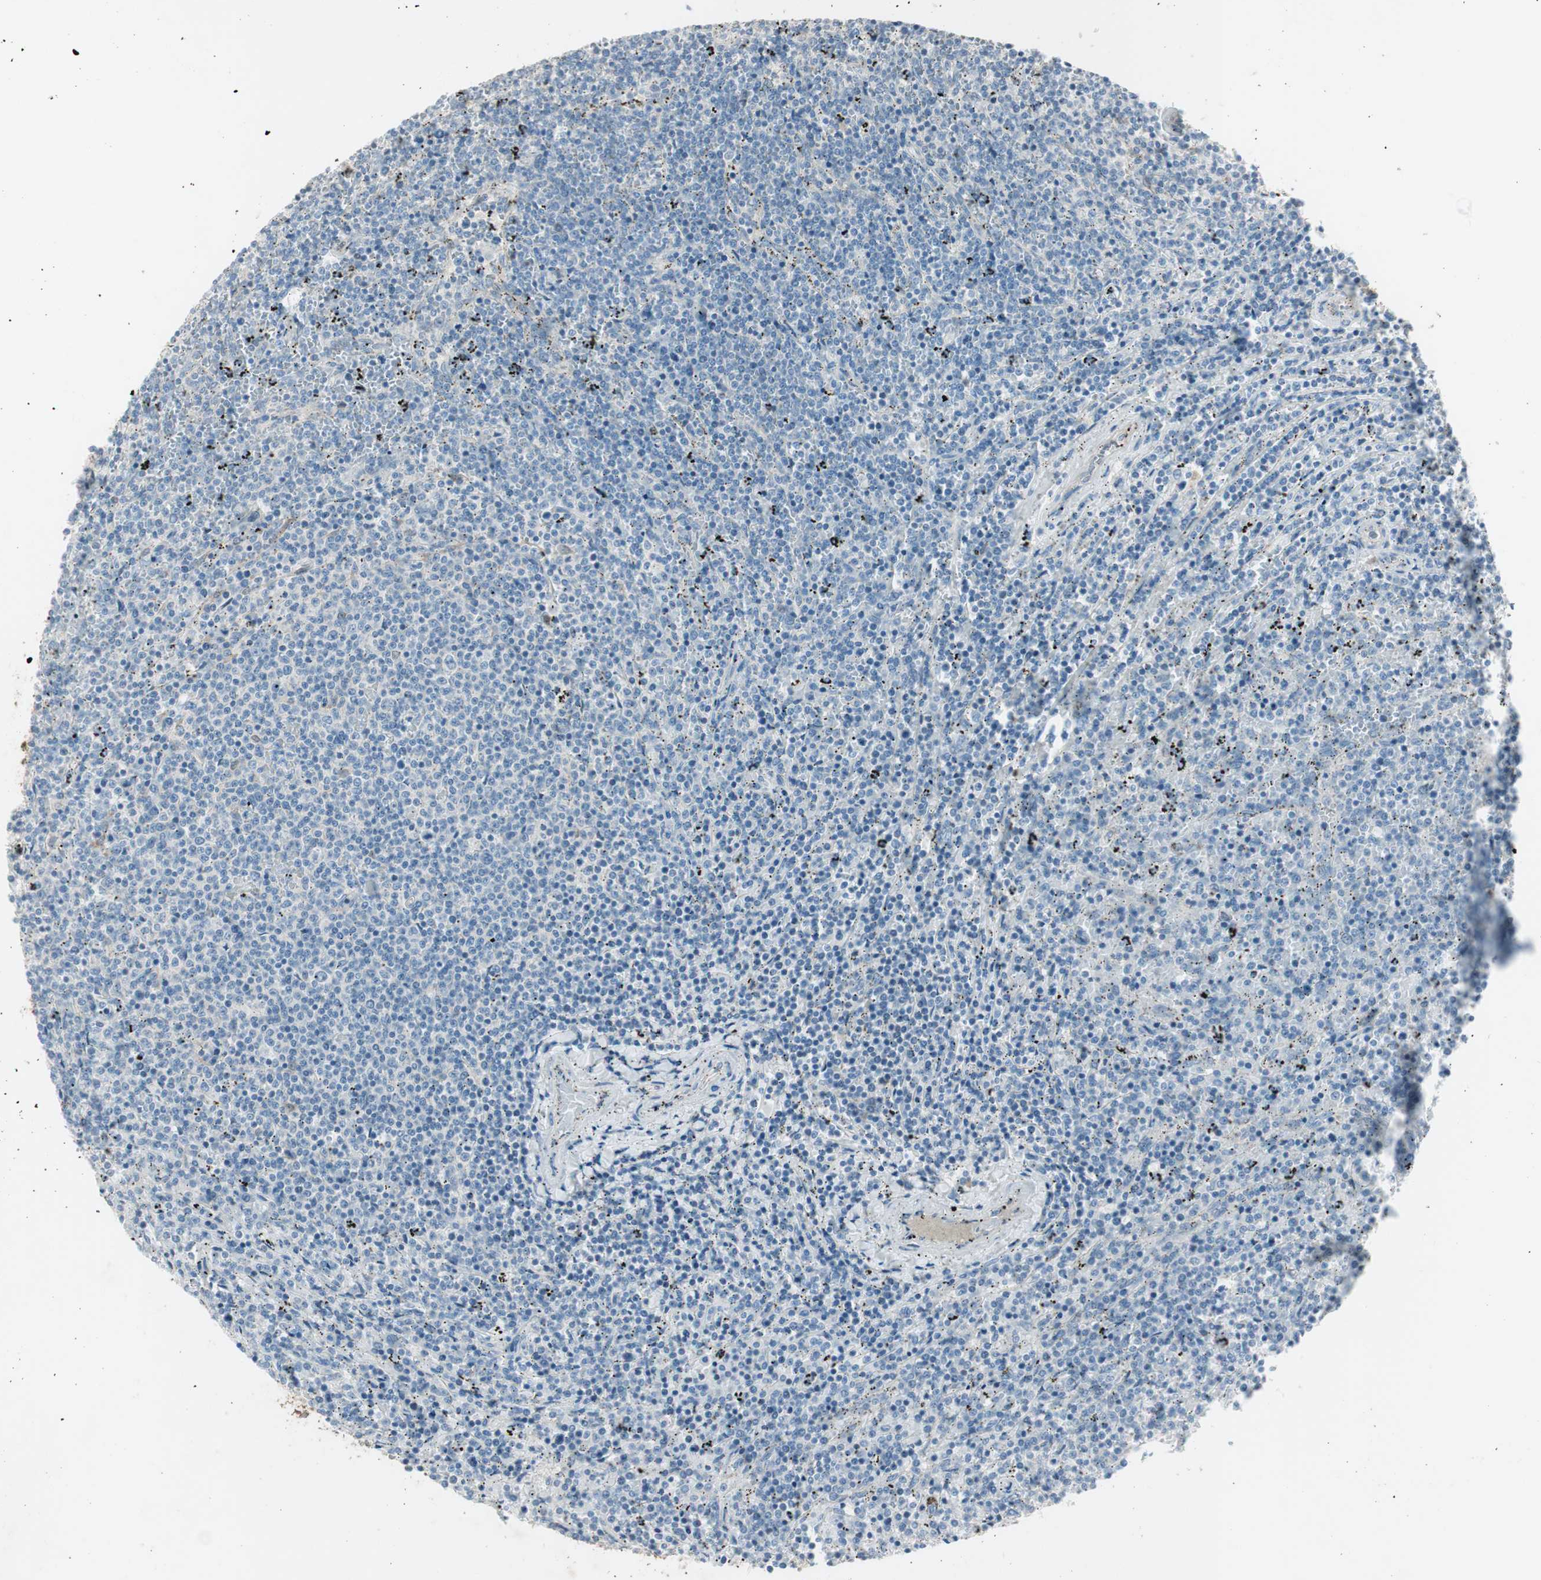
{"staining": {"intensity": "negative", "quantity": "none", "location": "none"}, "tissue": "lymphoma", "cell_type": "Tumor cells", "image_type": "cancer", "snomed": [{"axis": "morphology", "description": "Malignant lymphoma, non-Hodgkin's type, Low grade"}, {"axis": "topography", "description": "Spleen"}], "caption": "DAB (3,3'-diaminobenzidine) immunohistochemical staining of lymphoma demonstrates no significant positivity in tumor cells.", "gene": "MAPRE3", "patient": {"sex": "female", "age": 50}}